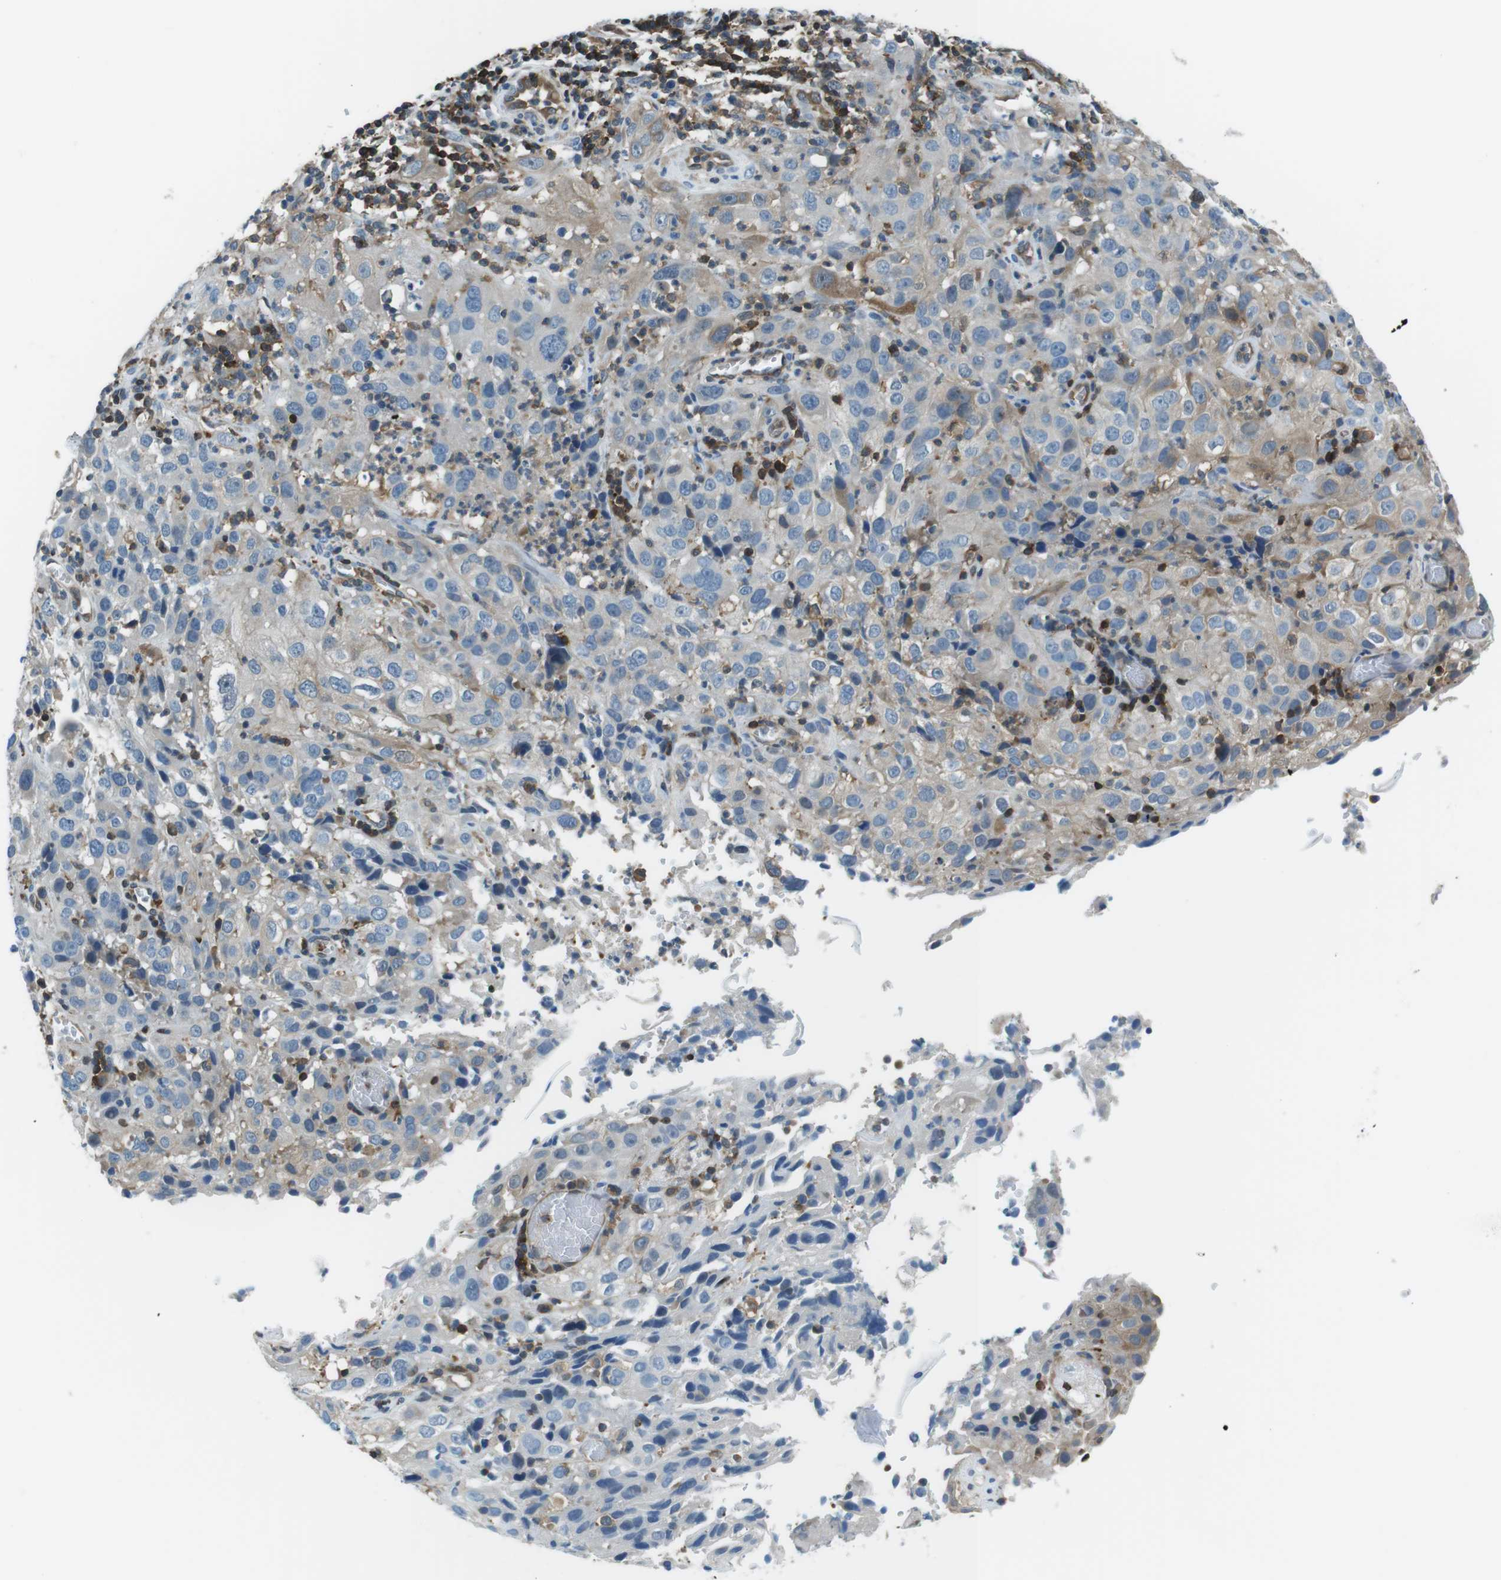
{"staining": {"intensity": "weak", "quantity": "25%-75%", "location": "cytoplasmic/membranous"}, "tissue": "cervical cancer", "cell_type": "Tumor cells", "image_type": "cancer", "snomed": [{"axis": "morphology", "description": "Squamous cell carcinoma, NOS"}, {"axis": "topography", "description": "Cervix"}], "caption": "Immunohistochemistry (DAB (3,3'-diaminobenzidine)) staining of human cervical cancer exhibits weak cytoplasmic/membranous protein positivity in about 25%-75% of tumor cells. (DAB = brown stain, brightfield microscopy at high magnification).", "gene": "TES", "patient": {"sex": "female", "age": 32}}